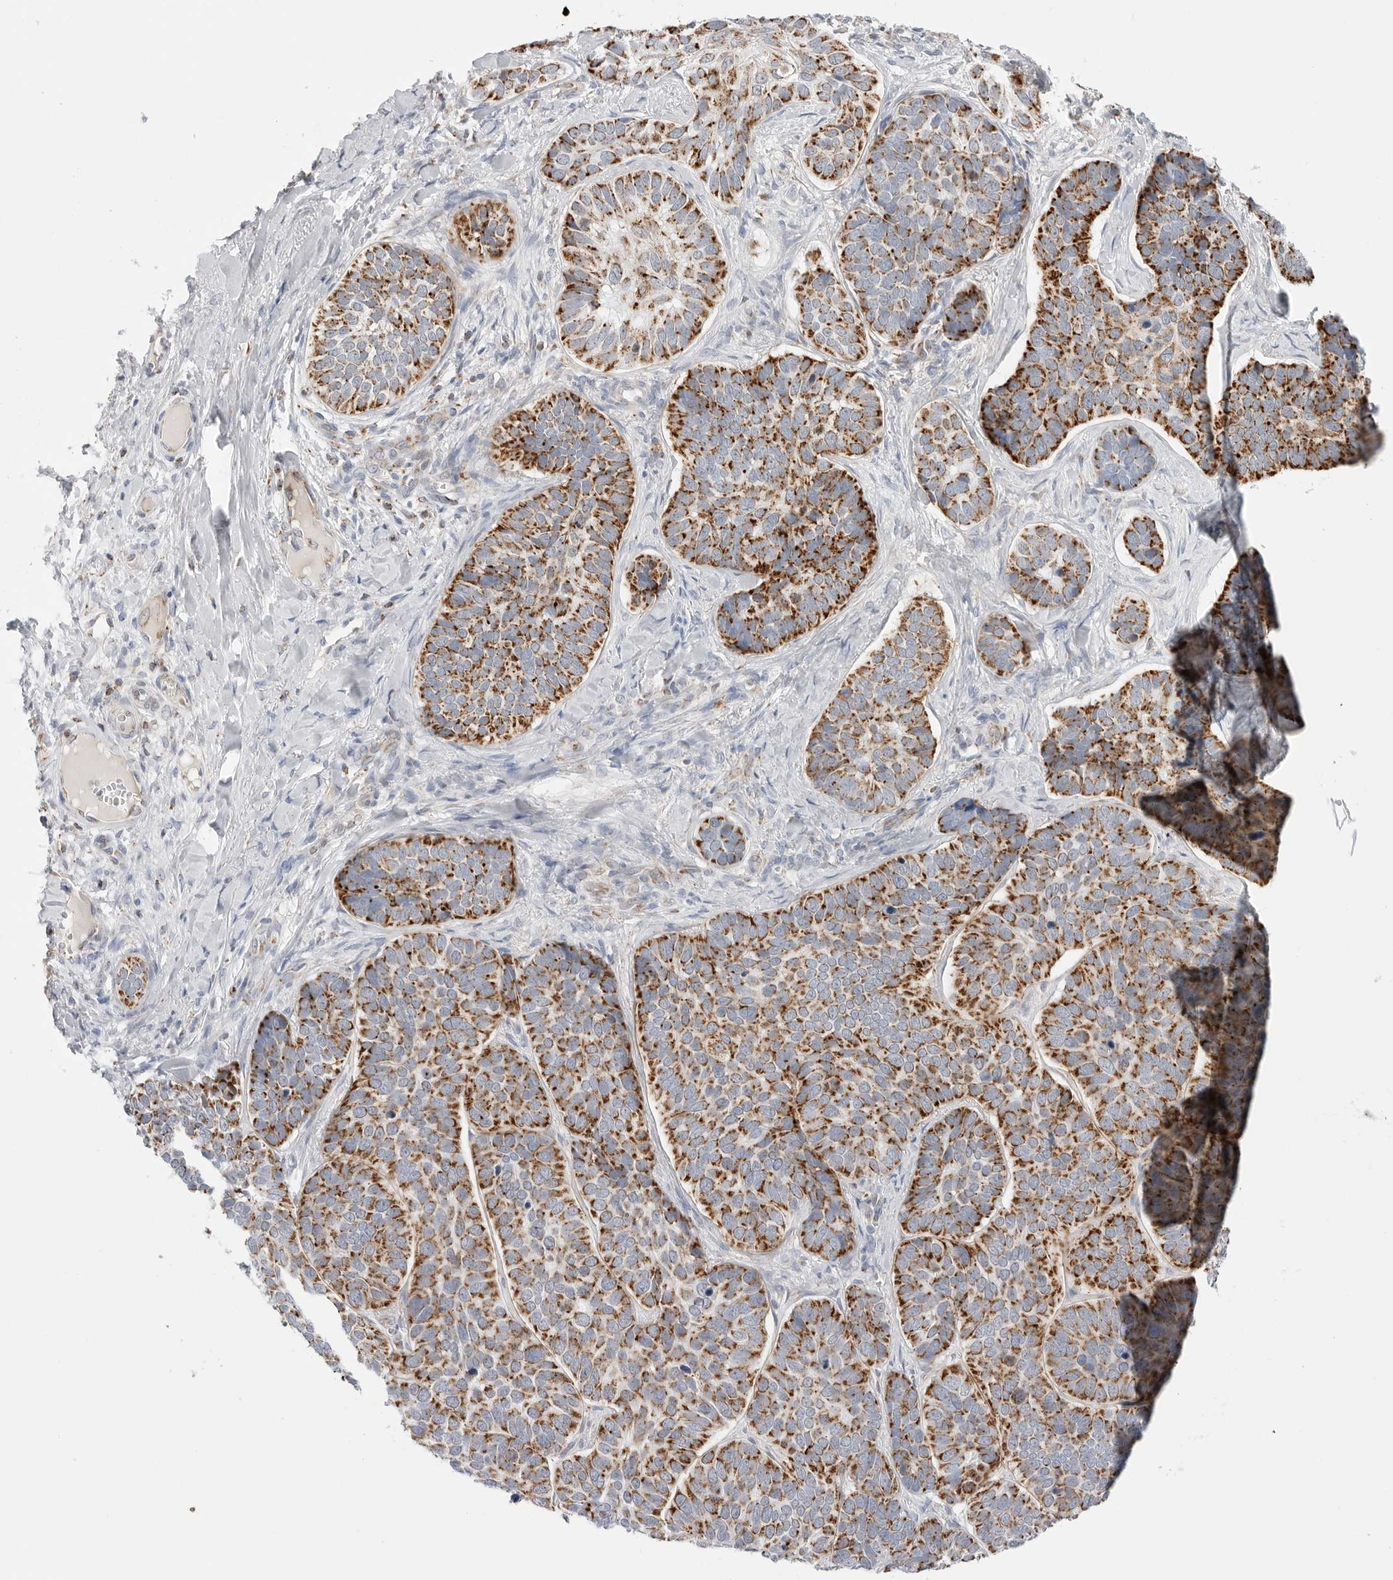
{"staining": {"intensity": "strong", "quantity": ">75%", "location": "cytoplasmic/membranous"}, "tissue": "skin cancer", "cell_type": "Tumor cells", "image_type": "cancer", "snomed": [{"axis": "morphology", "description": "Basal cell carcinoma"}, {"axis": "topography", "description": "Skin"}], "caption": "This photomicrograph exhibits immunohistochemistry (IHC) staining of human skin basal cell carcinoma, with high strong cytoplasmic/membranous positivity in approximately >75% of tumor cells.", "gene": "ATP5IF1", "patient": {"sex": "male", "age": 62}}